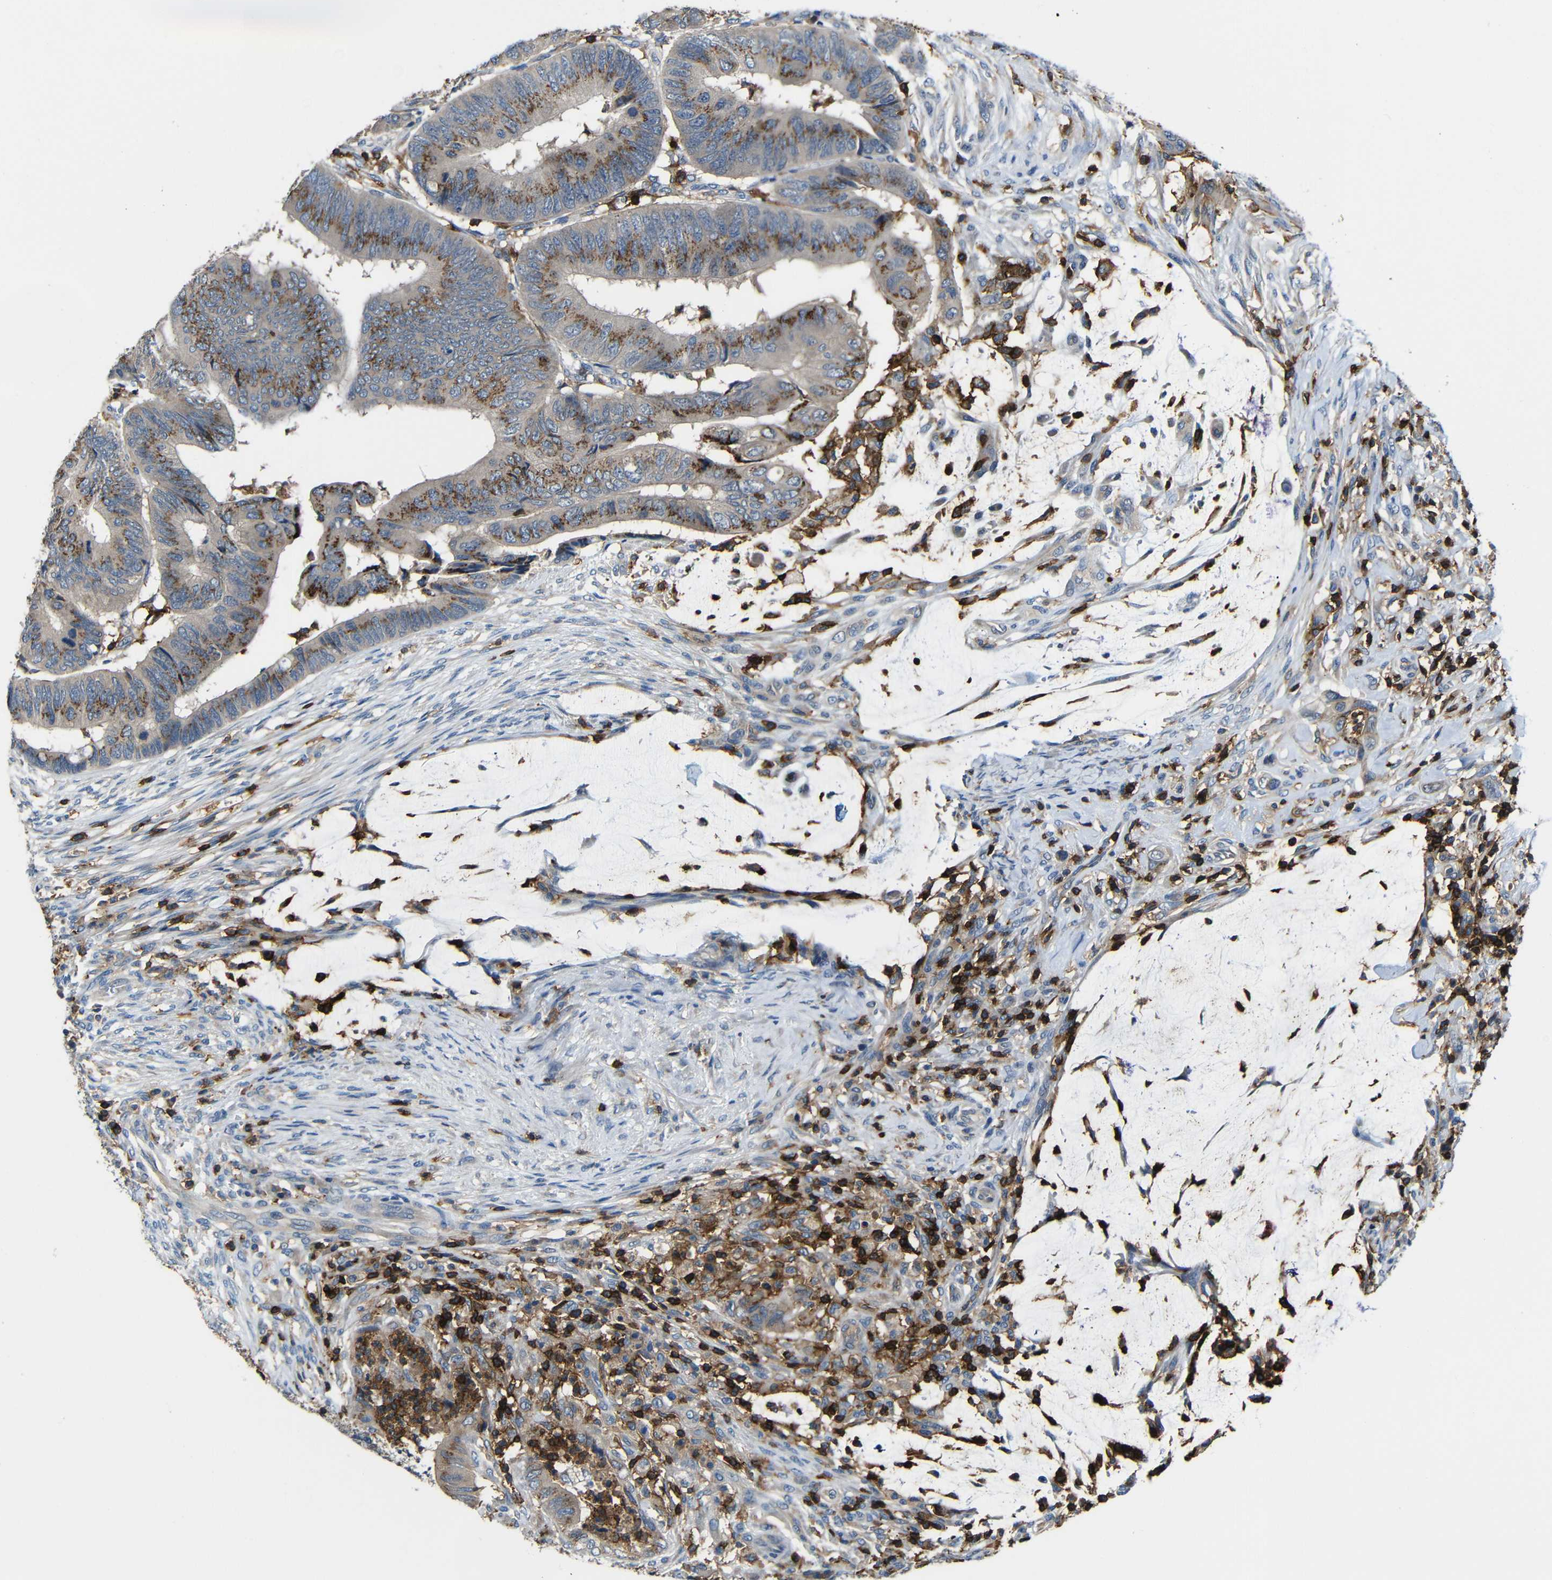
{"staining": {"intensity": "moderate", "quantity": ">75%", "location": "cytoplasmic/membranous"}, "tissue": "colorectal cancer", "cell_type": "Tumor cells", "image_type": "cancer", "snomed": [{"axis": "morphology", "description": "Normal tissue, NOS"}, {"axis": "morphology", "description": "Adenocarcinoma, NOS"}, {"axis": "topography", "description": "Rectum"}, {"axis": "topography", "description": "Peripheral nerve tissue"}], "caption": "Protein staining of adenocarcinoma (colorectal) tissue exhibits moderate cytoplasmic/membranous expression in approximately >75% of tumor cells. (DAB IHC, brown staining for protein, blue staining for nuclei).", "gene": "P2RY12", "patient": {"sex": "male", "age": 92}}